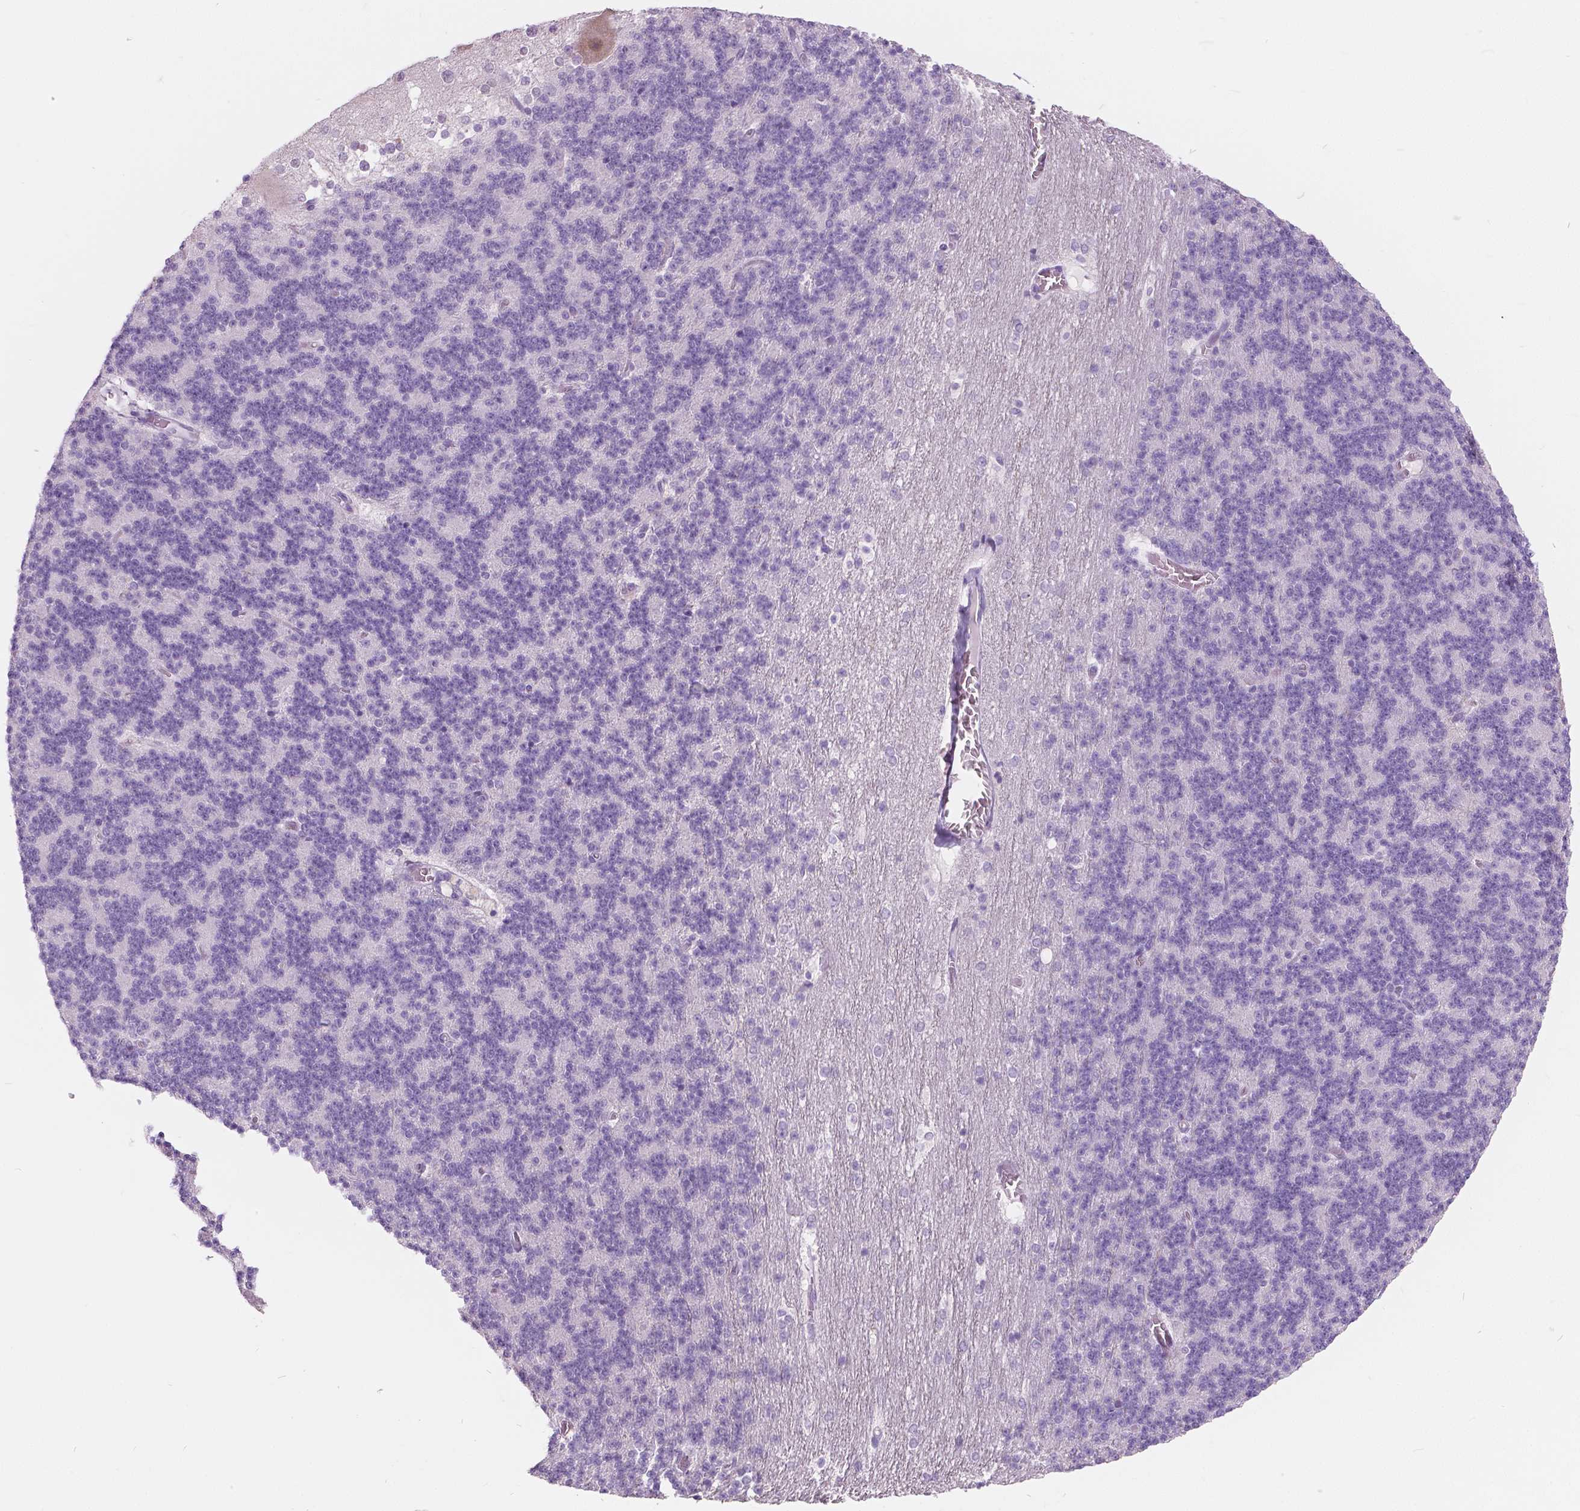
{"staining": {"intensity": "negative", "quantity": "none", "location": "none"}, "tissue": "cerebellum", "cell_type": "Cells in granular layer", "image_type": "normal", "snomed": [{"axis": "morphology", "description": "Normal tissue, NOS"}, {"axis": "topography", "description": "Cerebellum"}], "caption": "This is an immunohistochemistry (IHC) micrograph of unremarkable cerebellum. There is no positivity in cells in granular layer.", "gene": "SFTPD", "patient": {"sex": "female", "age": 19}}